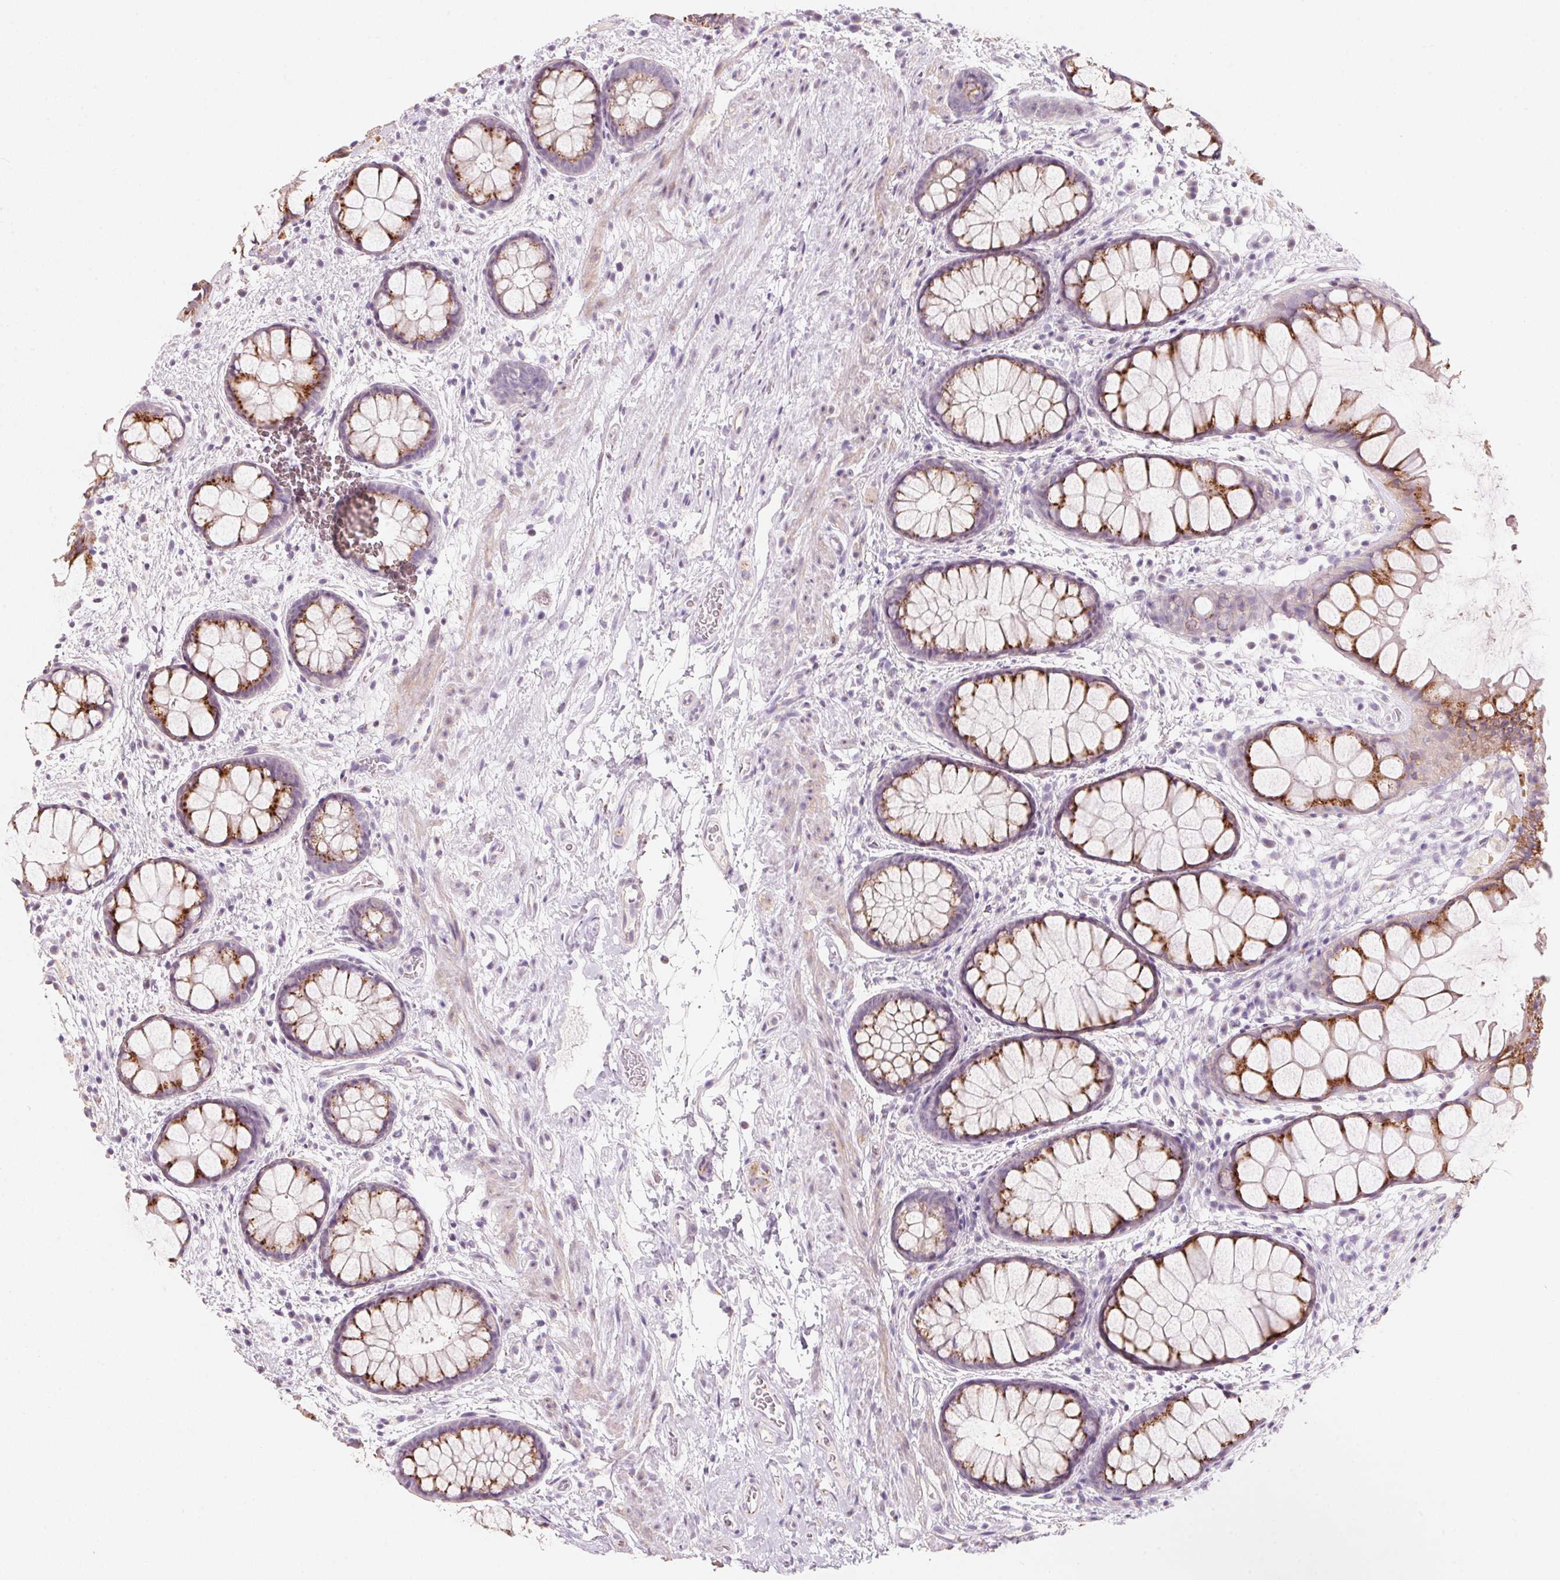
{"staining": {"intensity": "moderate", "quantity": ">75%", "location": "cytoplasmic/membranous"}, "tissue": "rectum", "cell_type": "Glandular cells", "image_type": "normal", "snomed": [{"axis": "morphology", "description": "Normal tissue, NOS"}, {"axis": "topography", "description": "Rectum"}], "caption": "Immunohistochemistry image of unremarkable rectum: human rectum stained using IHC reveals medium levels of moderate protein expression localized specifically in the cytoplasmic/membranous of glandular cells, appearing as a cytoplasmic/membranous brown color.", "gene": "DRAM2", "patient": {"sex": "female", "age": 62}}